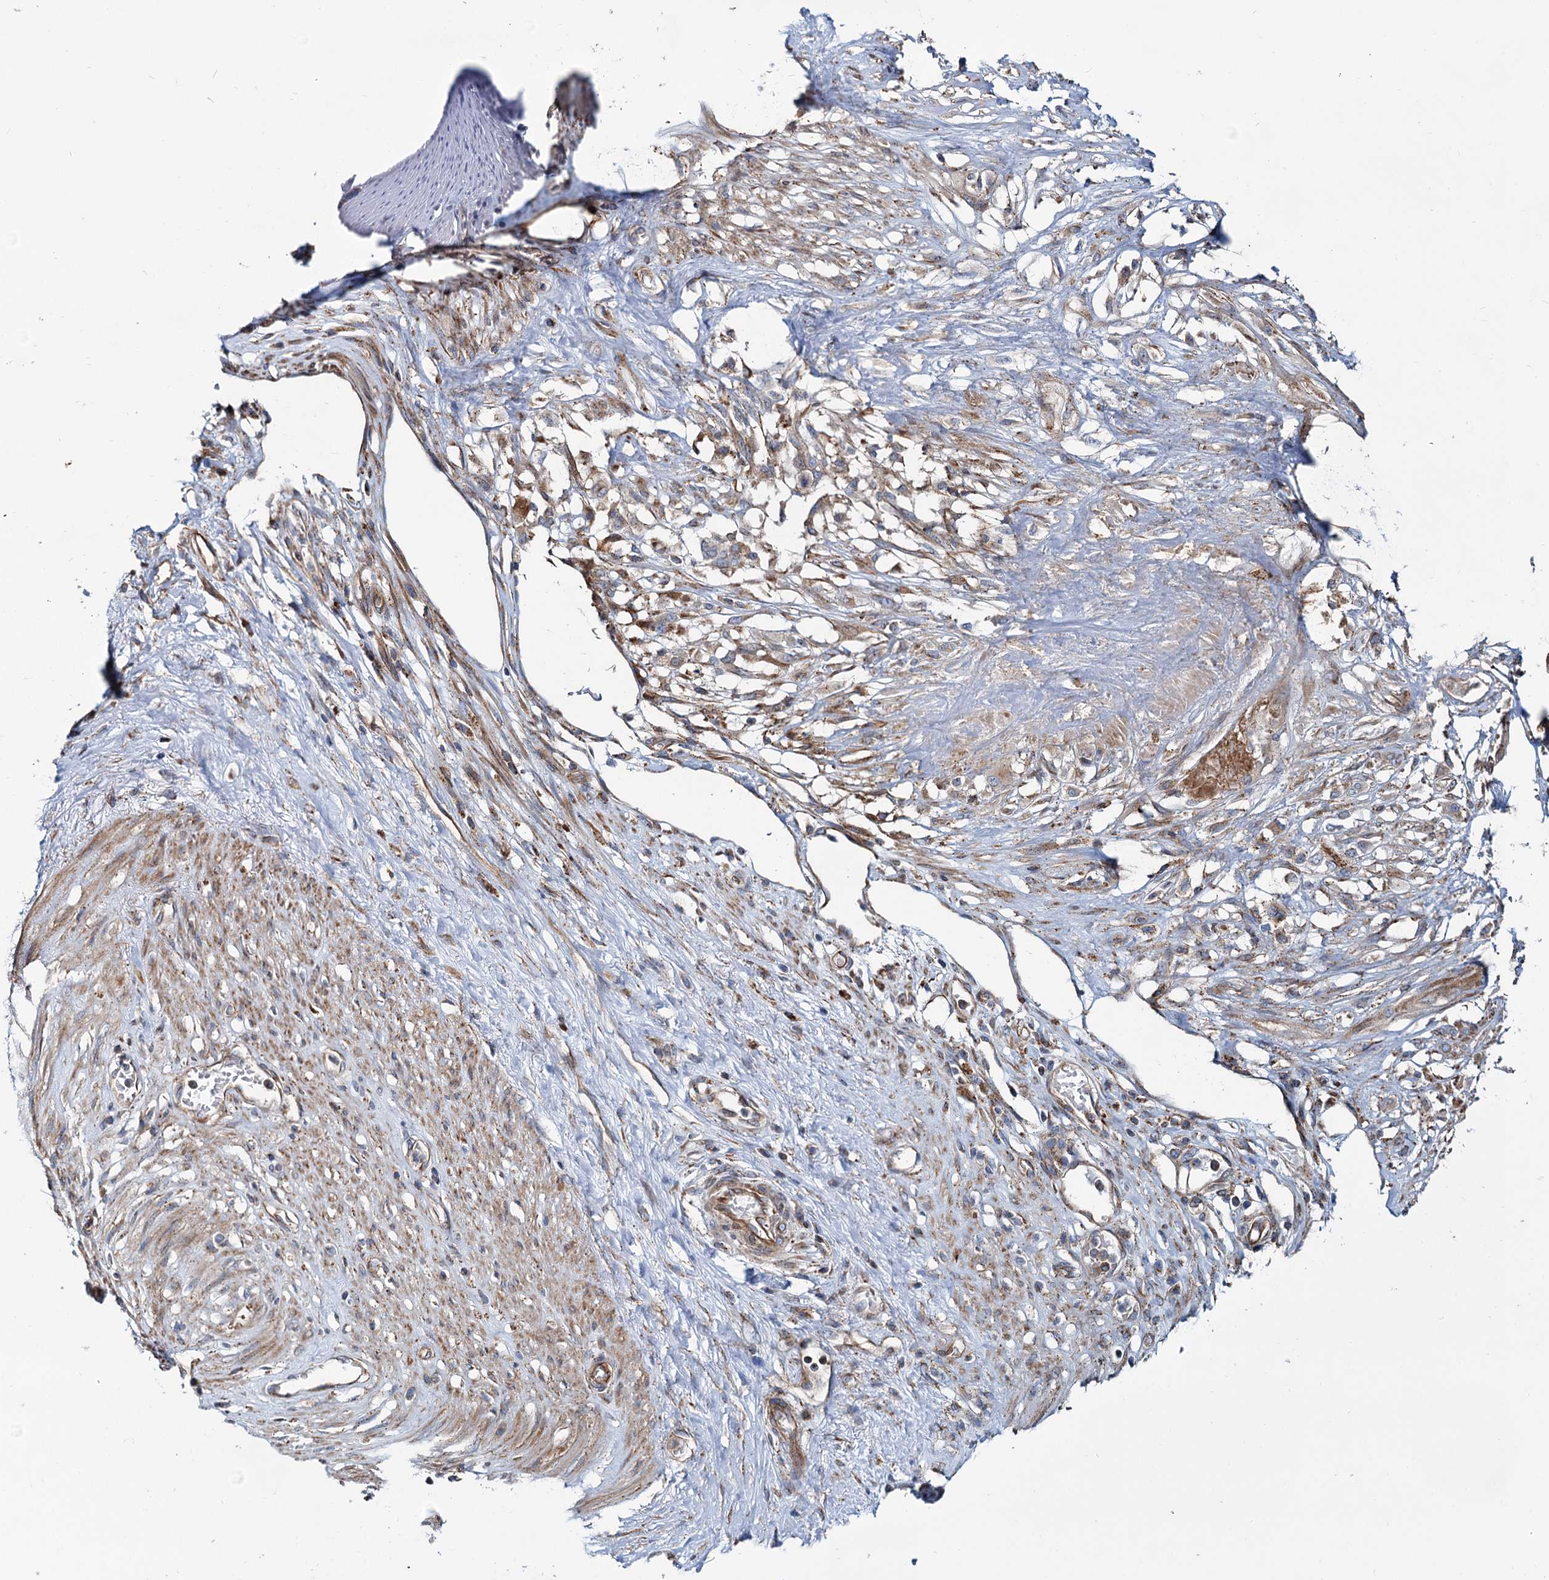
{"staining": {"intensity": "moderate", "quantity": ">75%", "location": "cytoplasmic/membranous"}, "tissue": "stomach cancer", "cell_type": "Tumor cells", "image_type": "cancer", "snomed": [{"axis": "morphology", "description": "Adenocarcinoma, NOS"}, {"axis": "morphology", "description": "Adenocarcinoma, High grade"}, {"axis": "topography", "description": "Stomach, upper"}, {"axis": "topography", "description": "Stomach, lower"}], "caption": "This photomicrograph demonstrates immunohistochemistry (IHC) staining of high-grade adenocarcinoma (stomach), with medium moderate cytoplasmic/membranous staining in approximately >75% of tumor cells.", "gene": "PSEN1", "patient": {"sex": "female", "age": 65}}